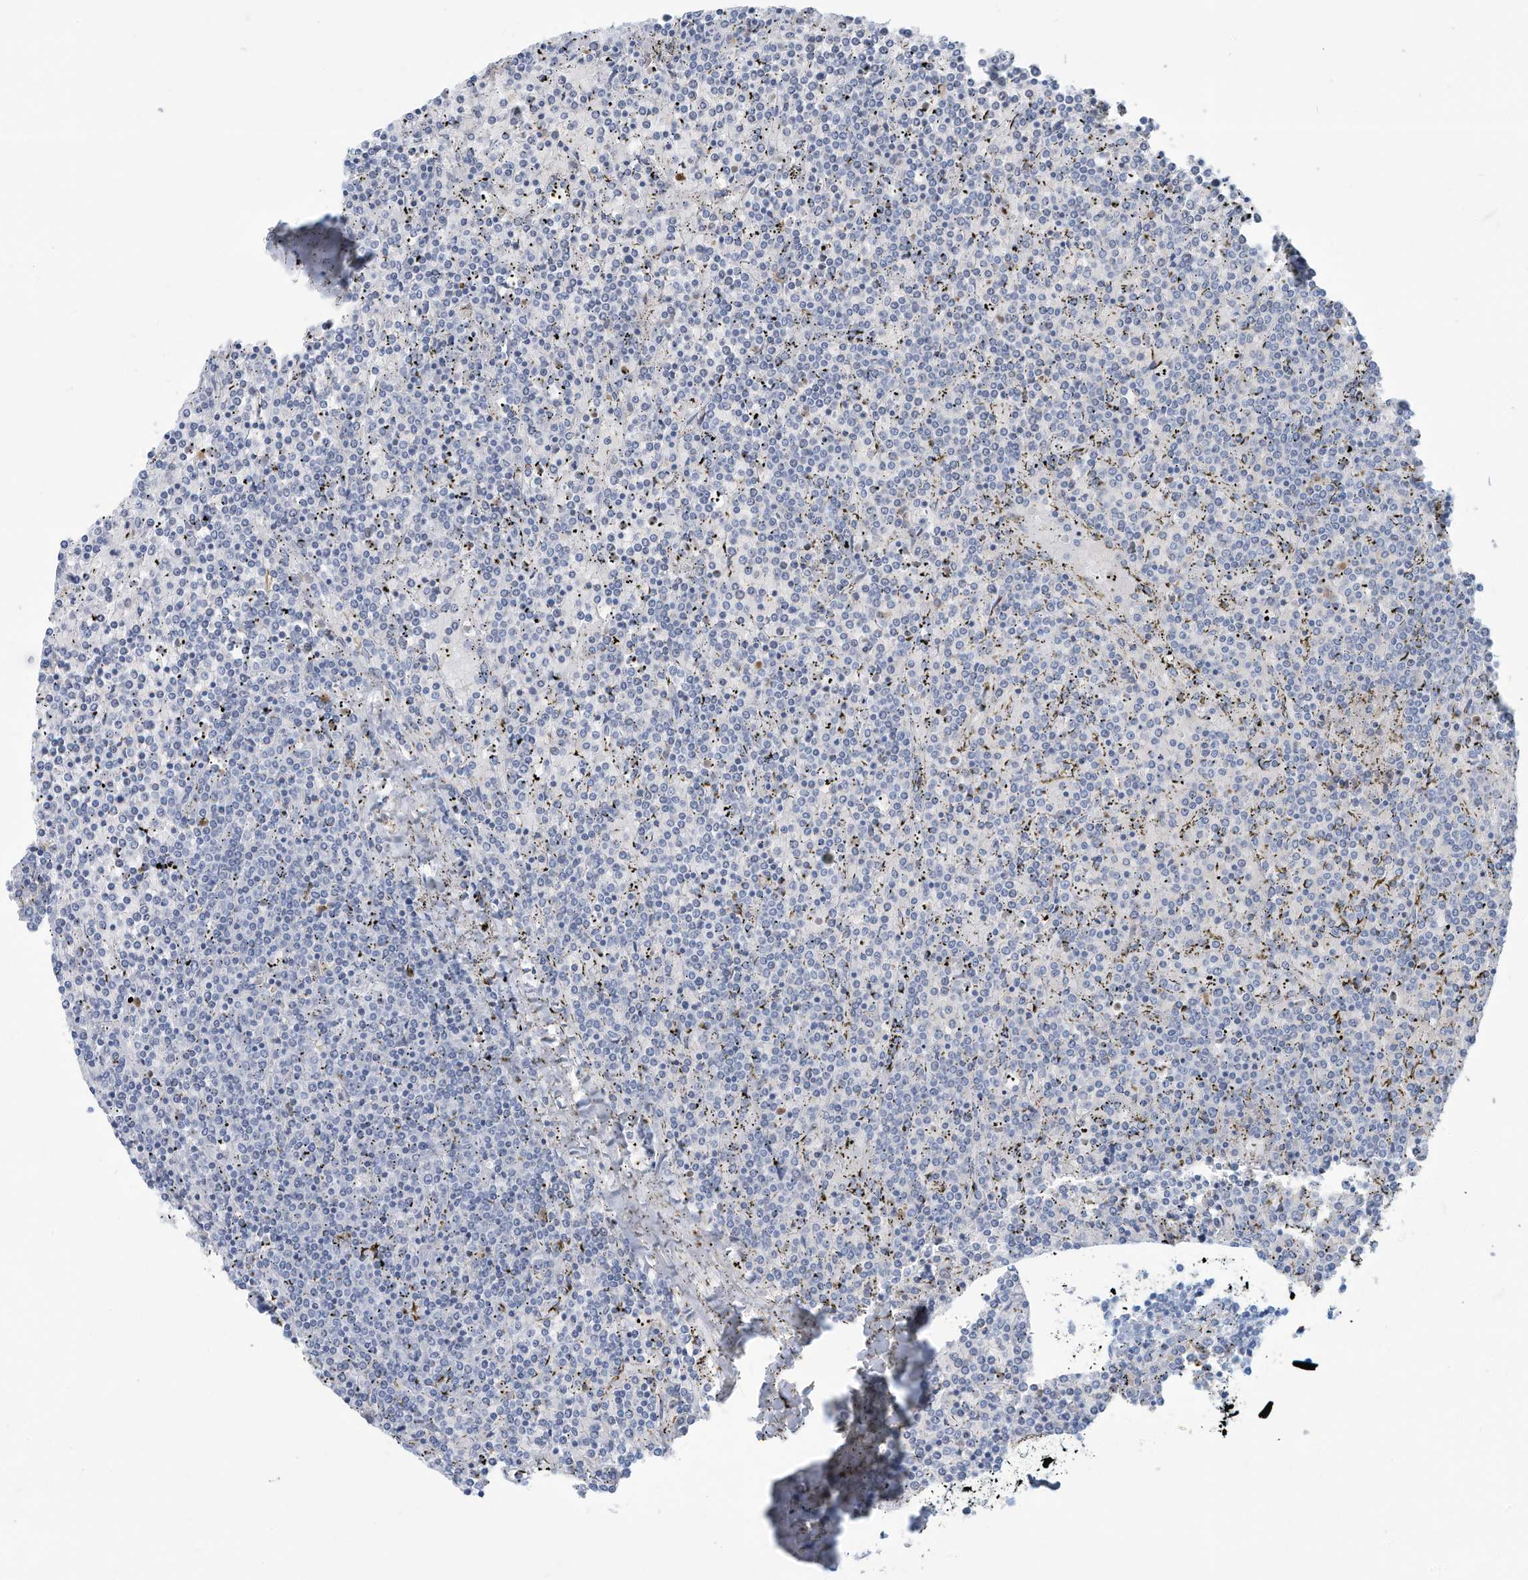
{"staining": {"intensity": "negative", "quantity": "none", "location": "none"}, "tissue": "lymphoma", "cell_type": "Tumor cells", "image_type": "cancer", "snomed": [{"axis": "morphology", "description": "Malignant lymphoma, non-Hodgkin's type, Low grade"}, {"axis": "topography", "description": "Spleen"}], "caption": "IHC of lymphoma reveals no expression in tumor cells.", "gene": "ERI2", "patient": {"sex": "female", "age": 19}}